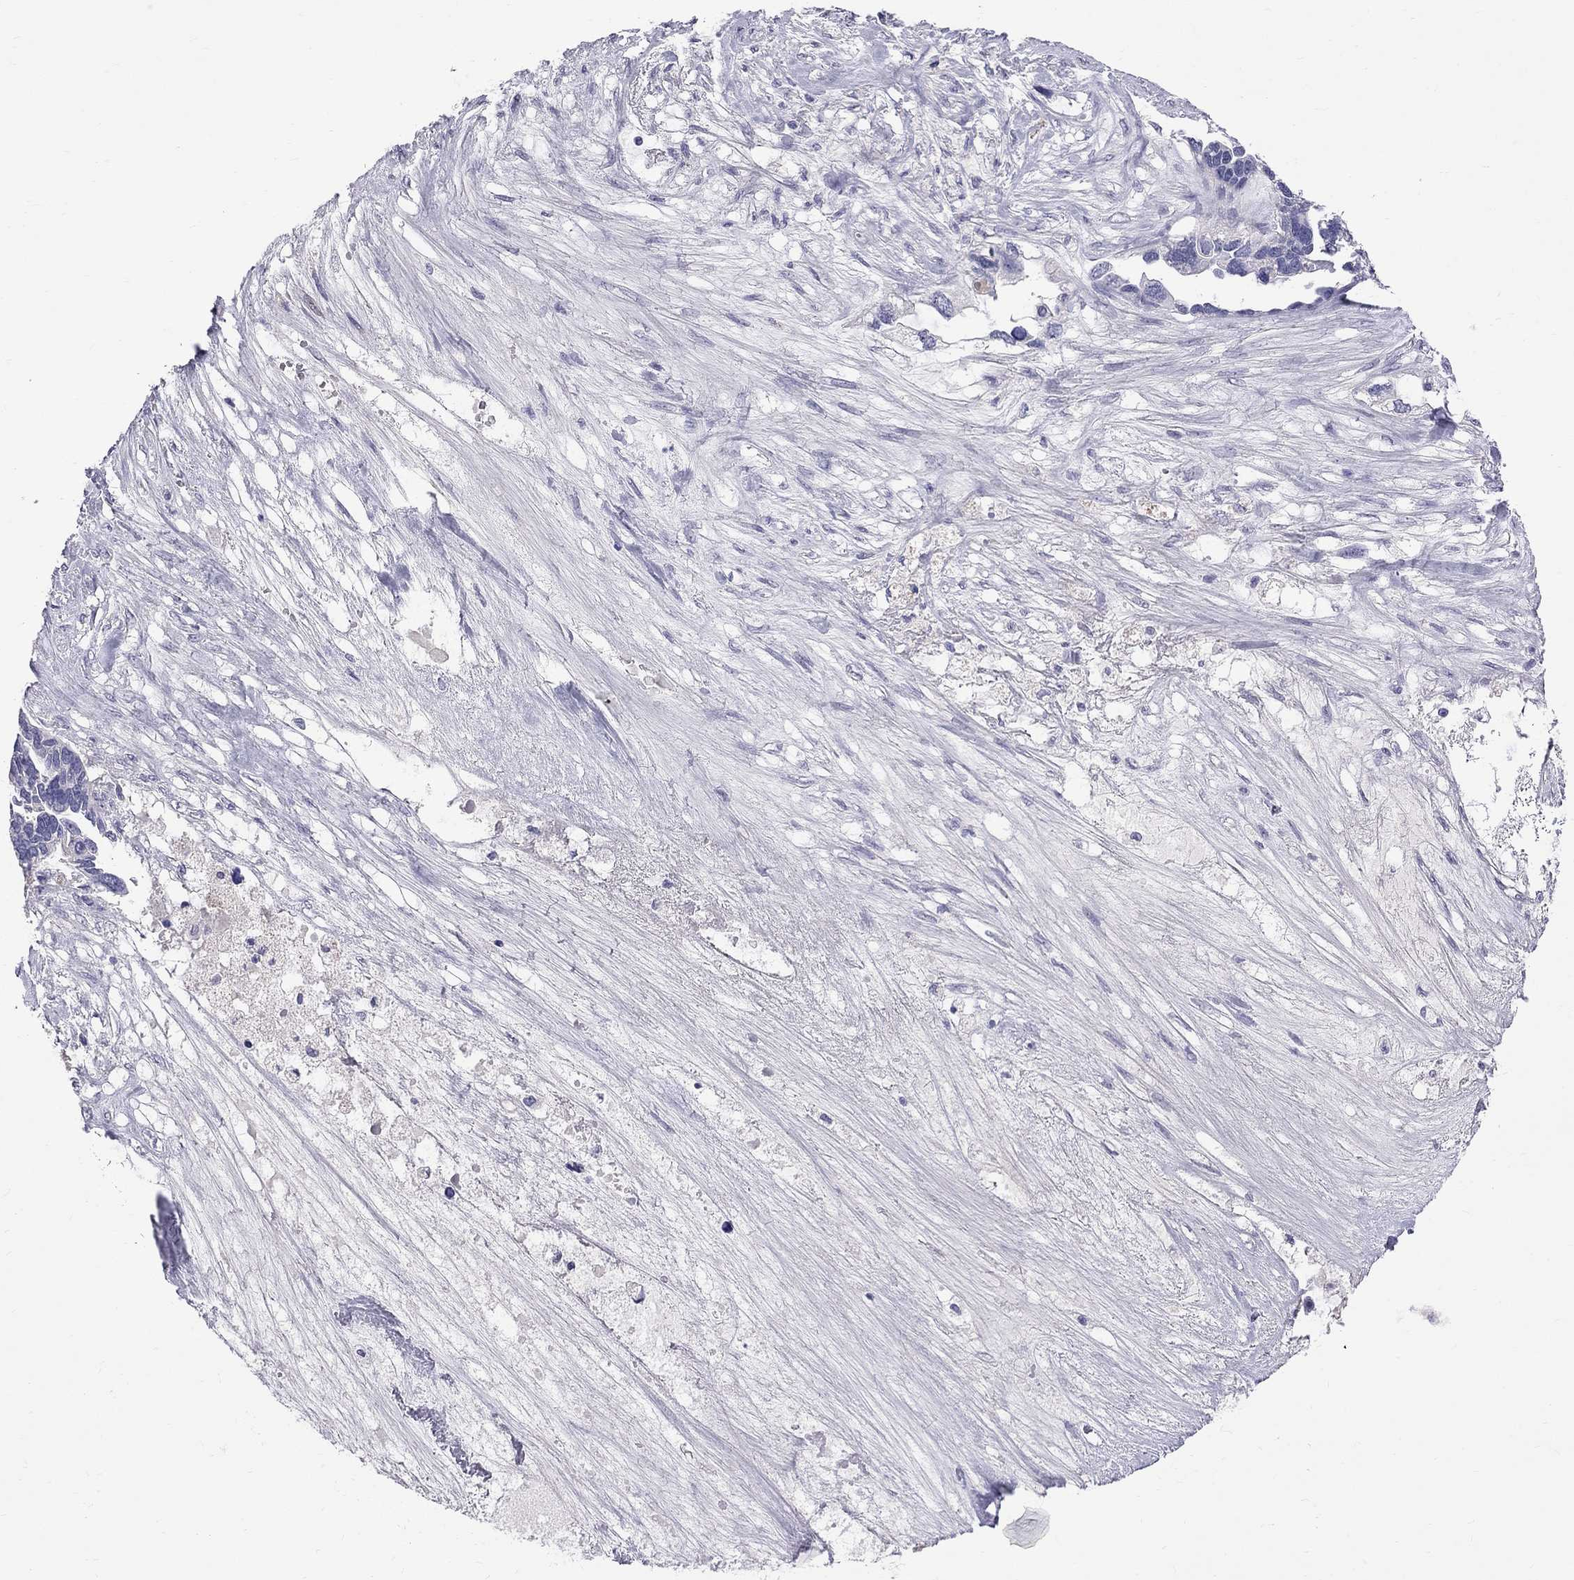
{"staining": {"intensity": "negative", "quantity": "none", "location": "none"}, "tissue": "ovarian cancer", "cell_type": "Tumor cells", "image_type": "cancer", "snomed": [{"axis": "morphology", "description": "Cystadenocarcinoma, serous, NOS"}, {"axis": "topography", "description": "Ovary"}], "caption": "A histopathology image of ovarian cancer stained for a protein reveals no brown staining in tumor cells. The staining is performed using DAB (3,3'-diaminobenzidine) brown chromogen with nuclei counter-stained in using hematoxylin.", "gene": "CFAP91", "patient": {"sex": "female", "age": 54}}